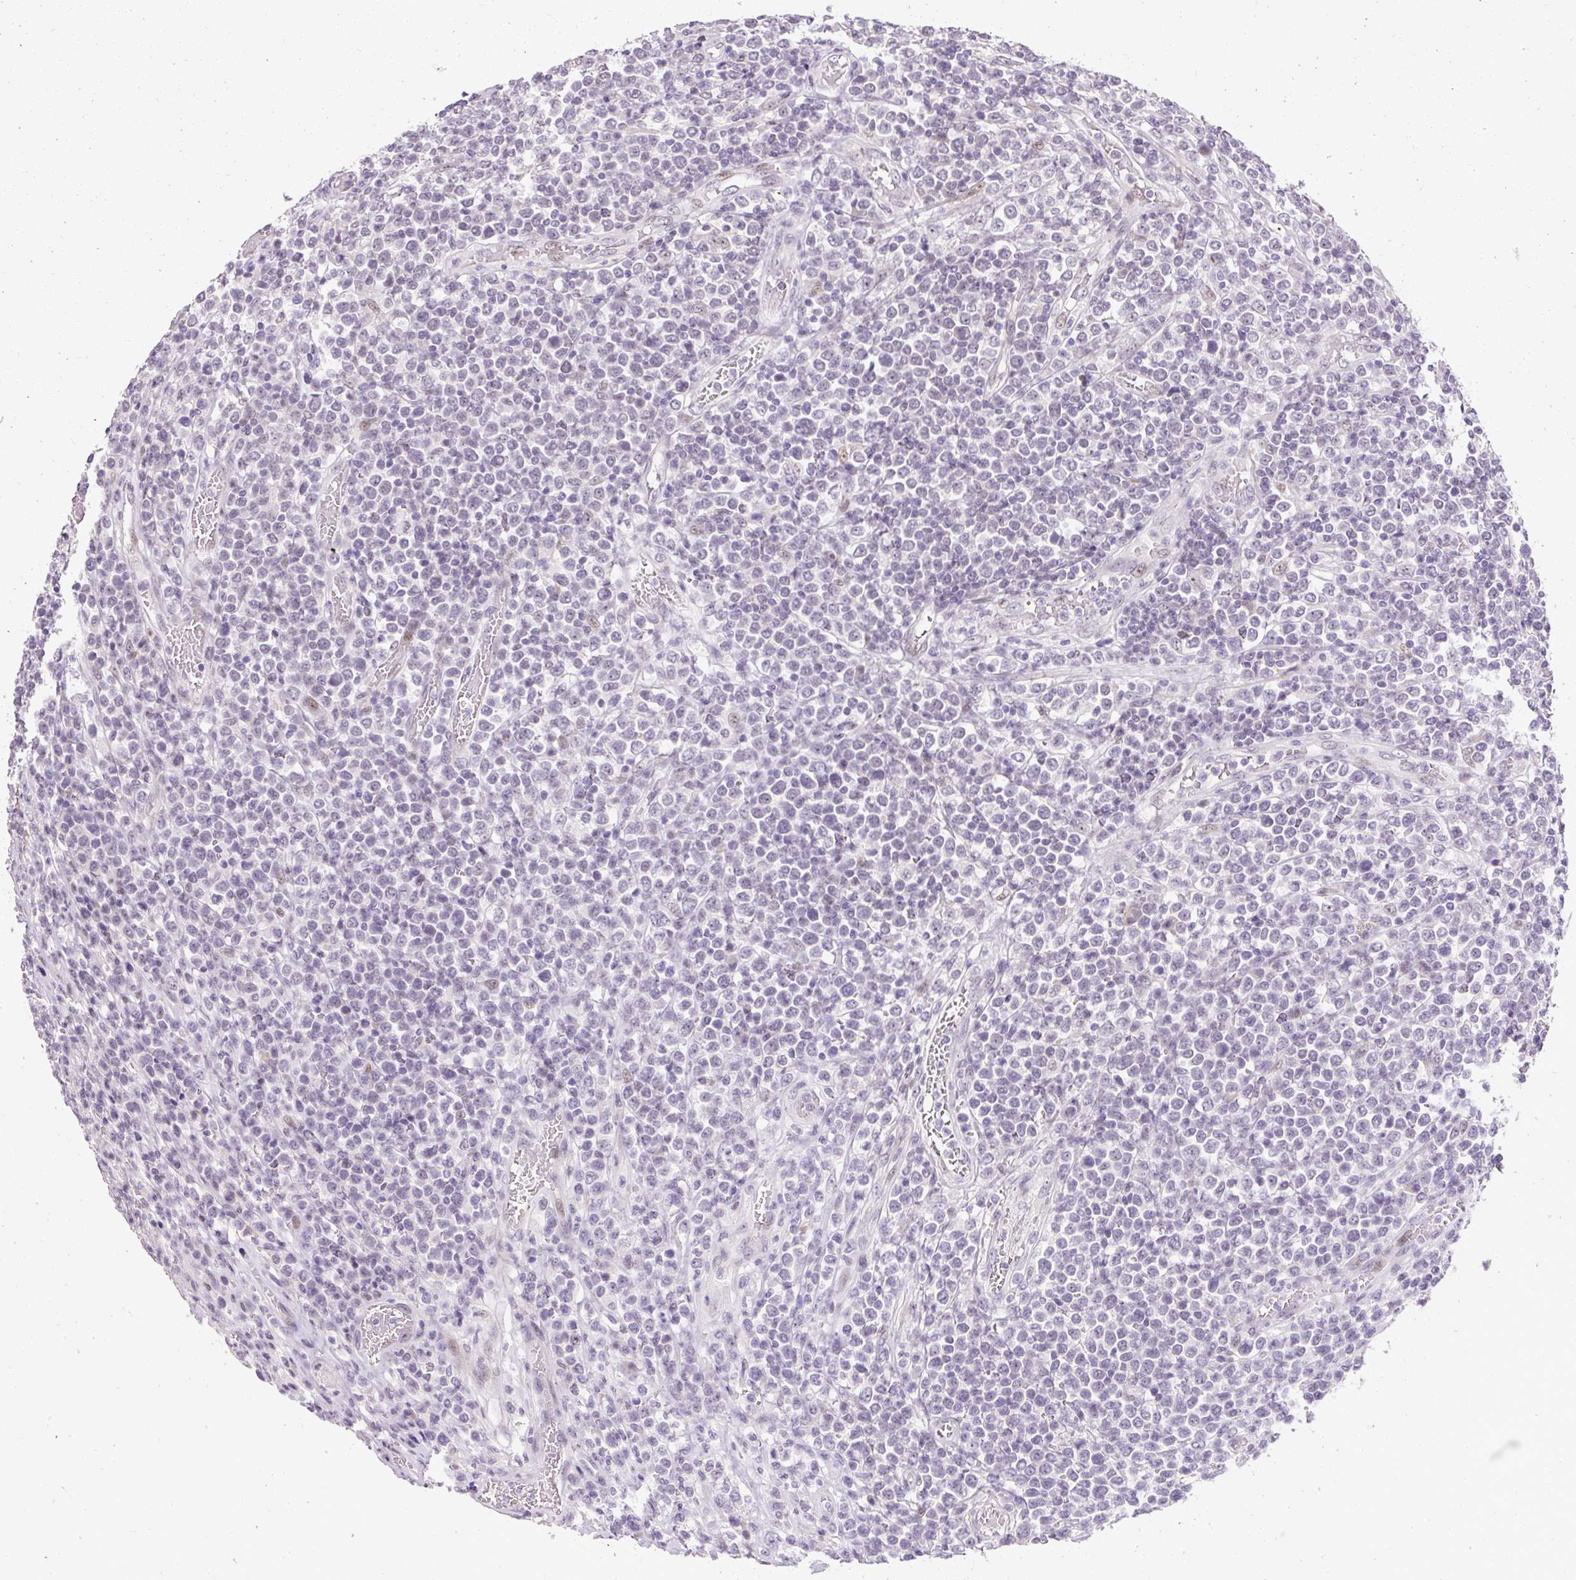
{"staining": {"intensity": "moderate", "quantity": "<25%", "location": "nuclear"}, "tissue": "lymphoma", "cell_type": "Tumor cells", "image_type": "cancer", "snomed": [{"axis": "morphology", "description": "Malignant lymphoma, non-Hodgkin's type, High grade"}, {"axis": "topography", "description": "Soft tissue"}], "caption": "Immunohistochemistry of lymphoma exhibits low levels of moderate nuclear positivity in approximately <25% of tumor cells.", "gene": "ARHGEF18", "patient": {"sex": "female", "age": 56}}